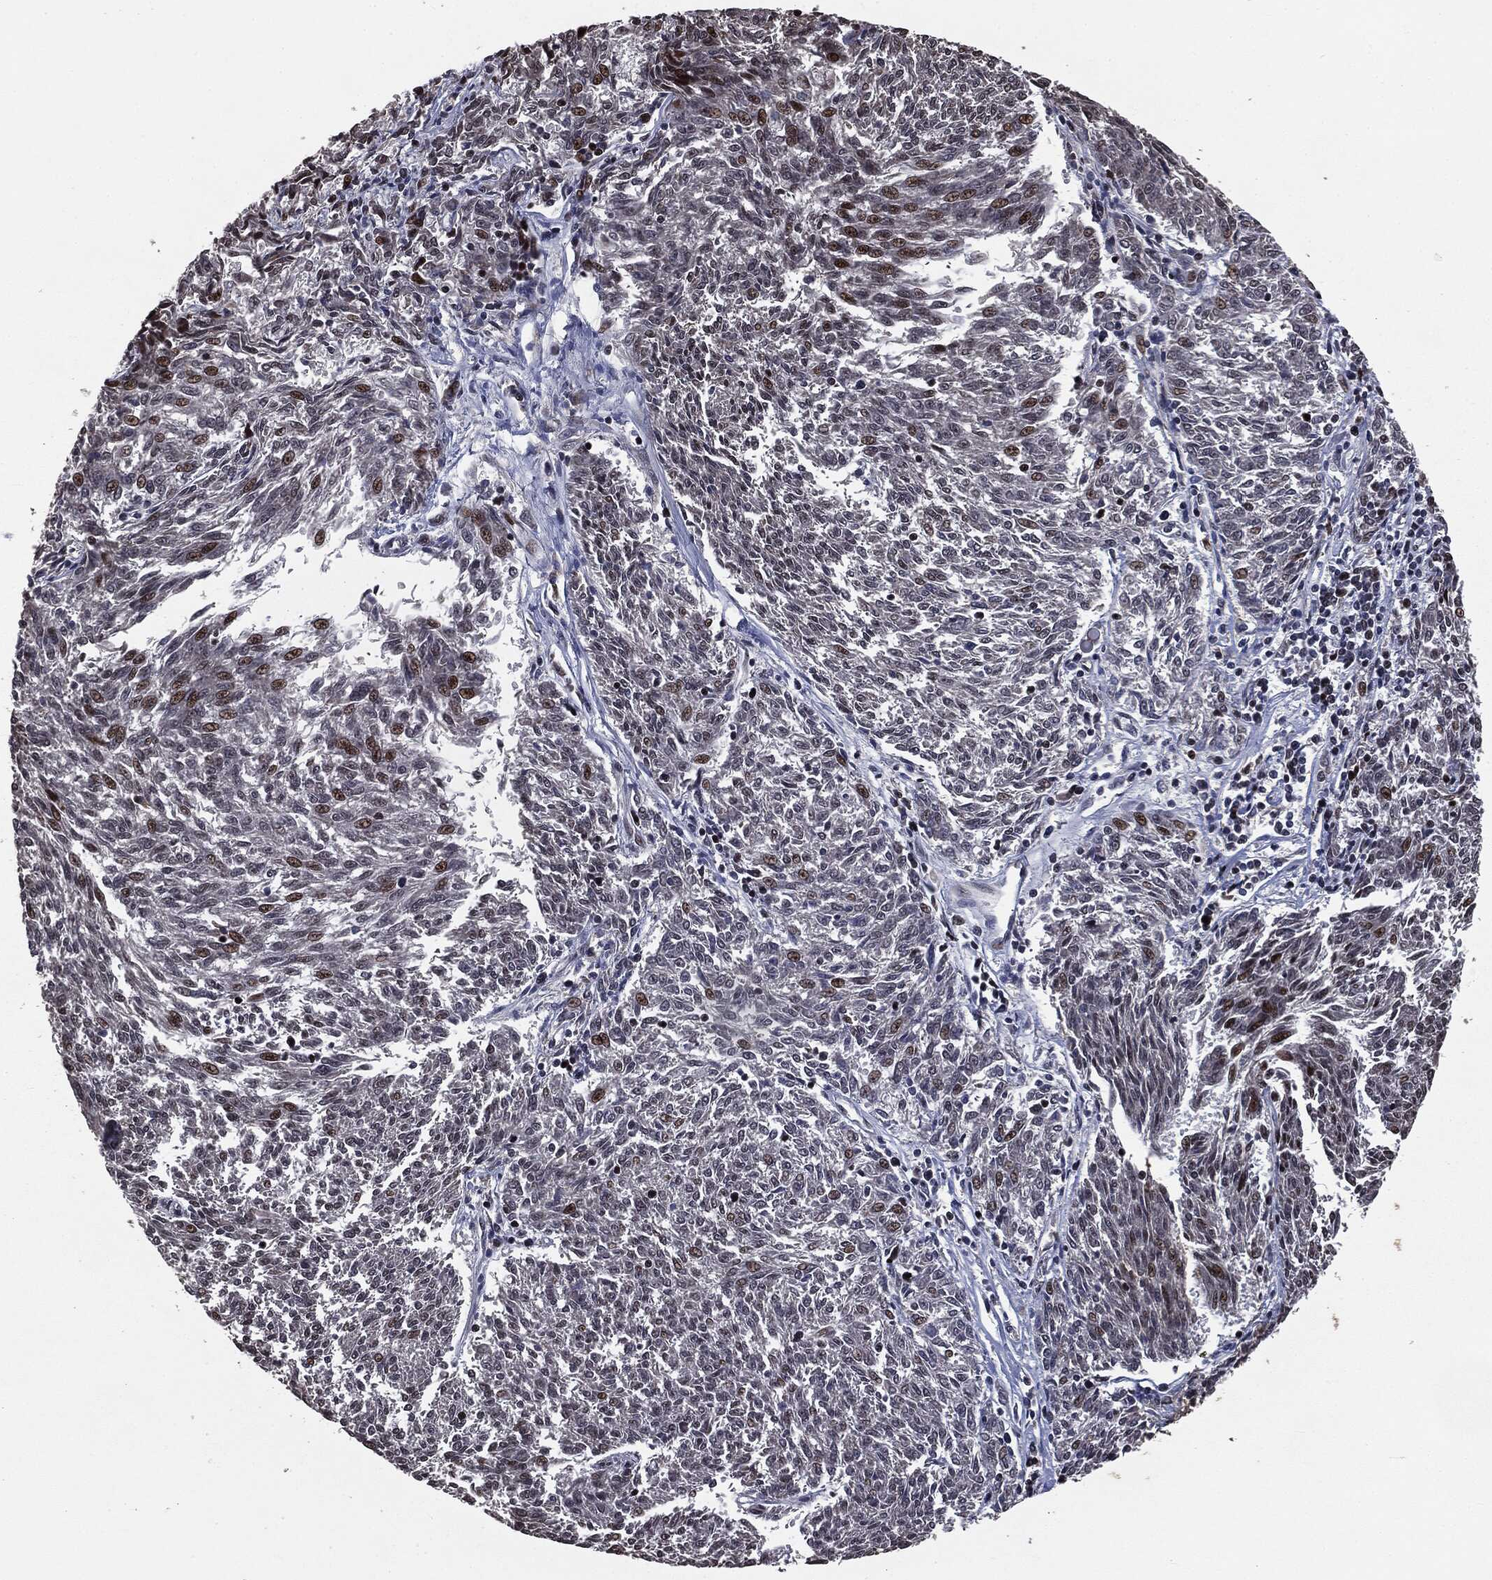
{"staining": {"intensity": "strong", "quantity": "<25%", "location": "nuclear"}, "tissue": "melanoma", "cell_type": "Tumor cells", "image_type": "cancer", "snomed": [{"axis": "morphology", "description": "Malignant melanoma, NOS"}, {"axis": "topography", "description": "Skin"}], "caption": "The histopathology image demonstrates a brown stain indicating the presence of a protein in the nuclear of tumor cells in malignant melanoma.", "gene": "DVL2", "patient": {"sex": "female", "age": 72}}